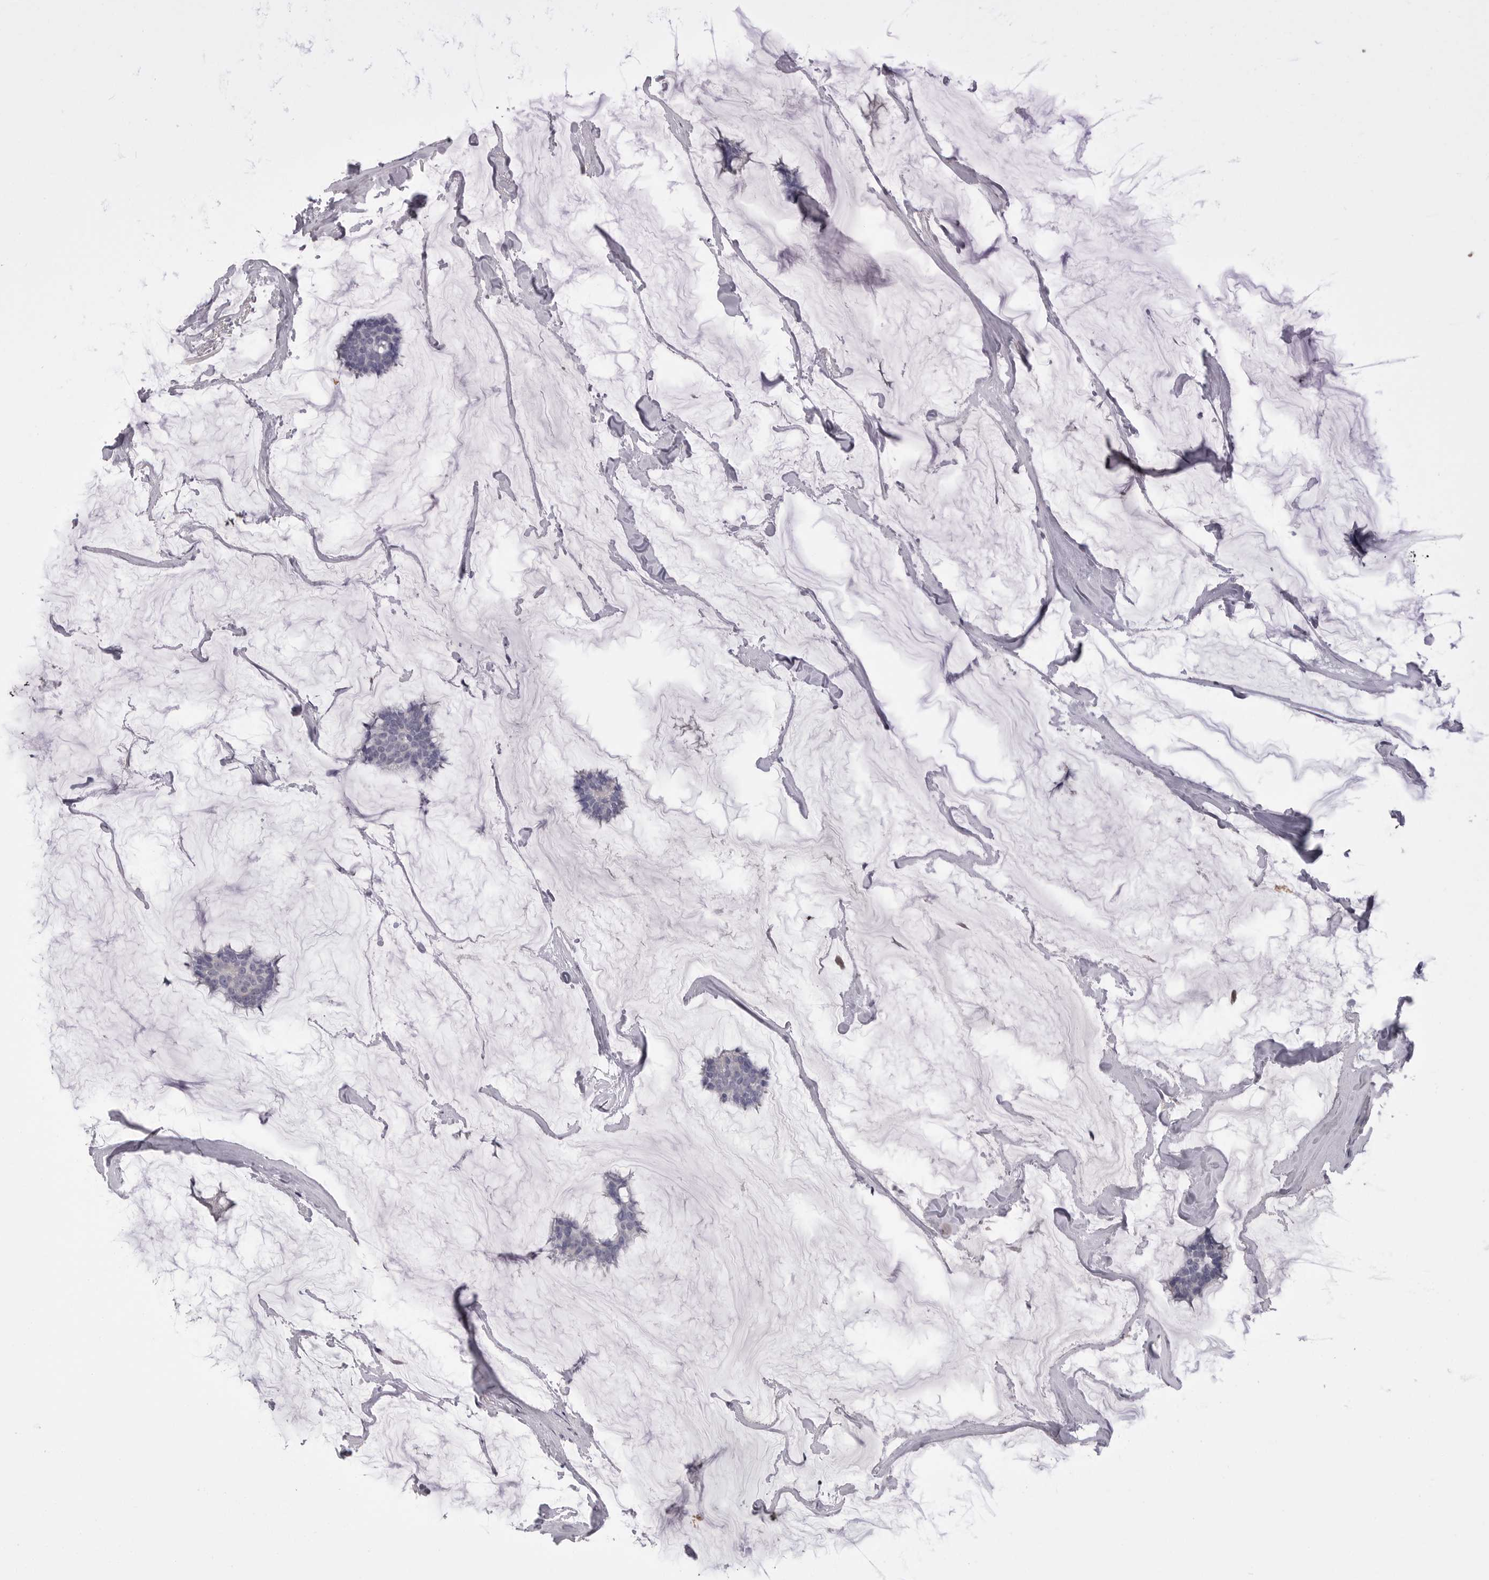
{"staining": {"intensity": "negative", "quantity": "none", "location": "none"}, "tissue": "breast cancer", "cell_type": "Tumor cells", "image_type": "cancer", "snomed": [{"axis": "morphology", "description": "Duct carcinoma"}, {"axis": "topography", "description": "Breast"}], "caption": "This is a histopathology image of immunohistochemistry staining of breast cancer, which shows no positivity in tumor cells.", "gene": "AKAP12", "patient": {"sex": "female", "age": 93}}